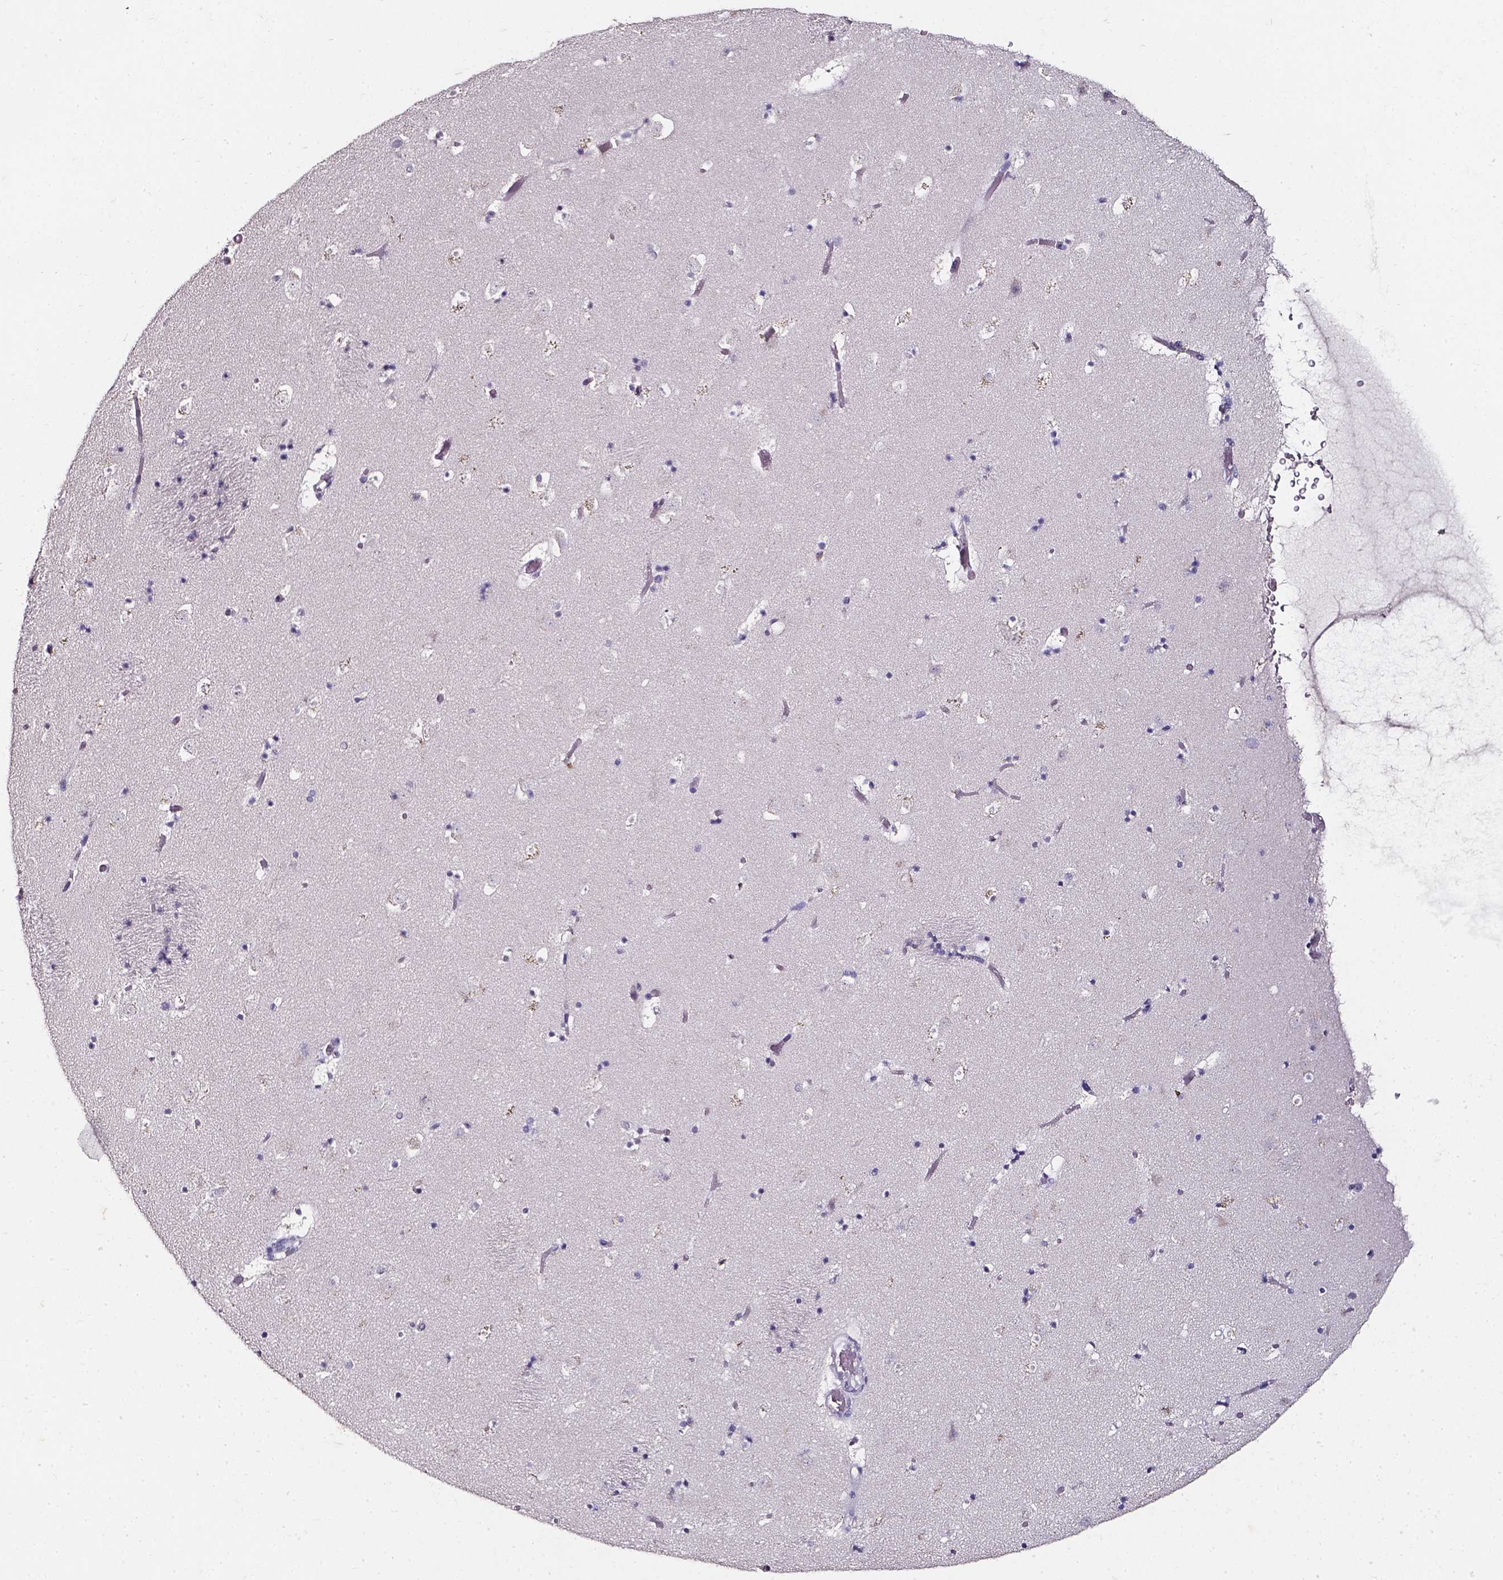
{"staining": {"intensity": "negative", "quantity": "none", "location": "none"}, "tissue": "caudate", "cell_type": "Glial cells", "image_type": "normal", "snomed": [{"axis": "morphology", "description": "Normal tissue, NOS"}, {"axis": "topography", "description": "Lateral ventricle wall"}], "caption": "This is a image of IHC staining of unremarkable caudate, which shows no expression in glial cells. The staining was performed using DAB to visualize the protein expression in brown, while the nuclei were stained in blue with hematoxylin (Magnification: 20x).", "gene": "AKR1B10", "patient": {"sex": "female", "age": 42}}